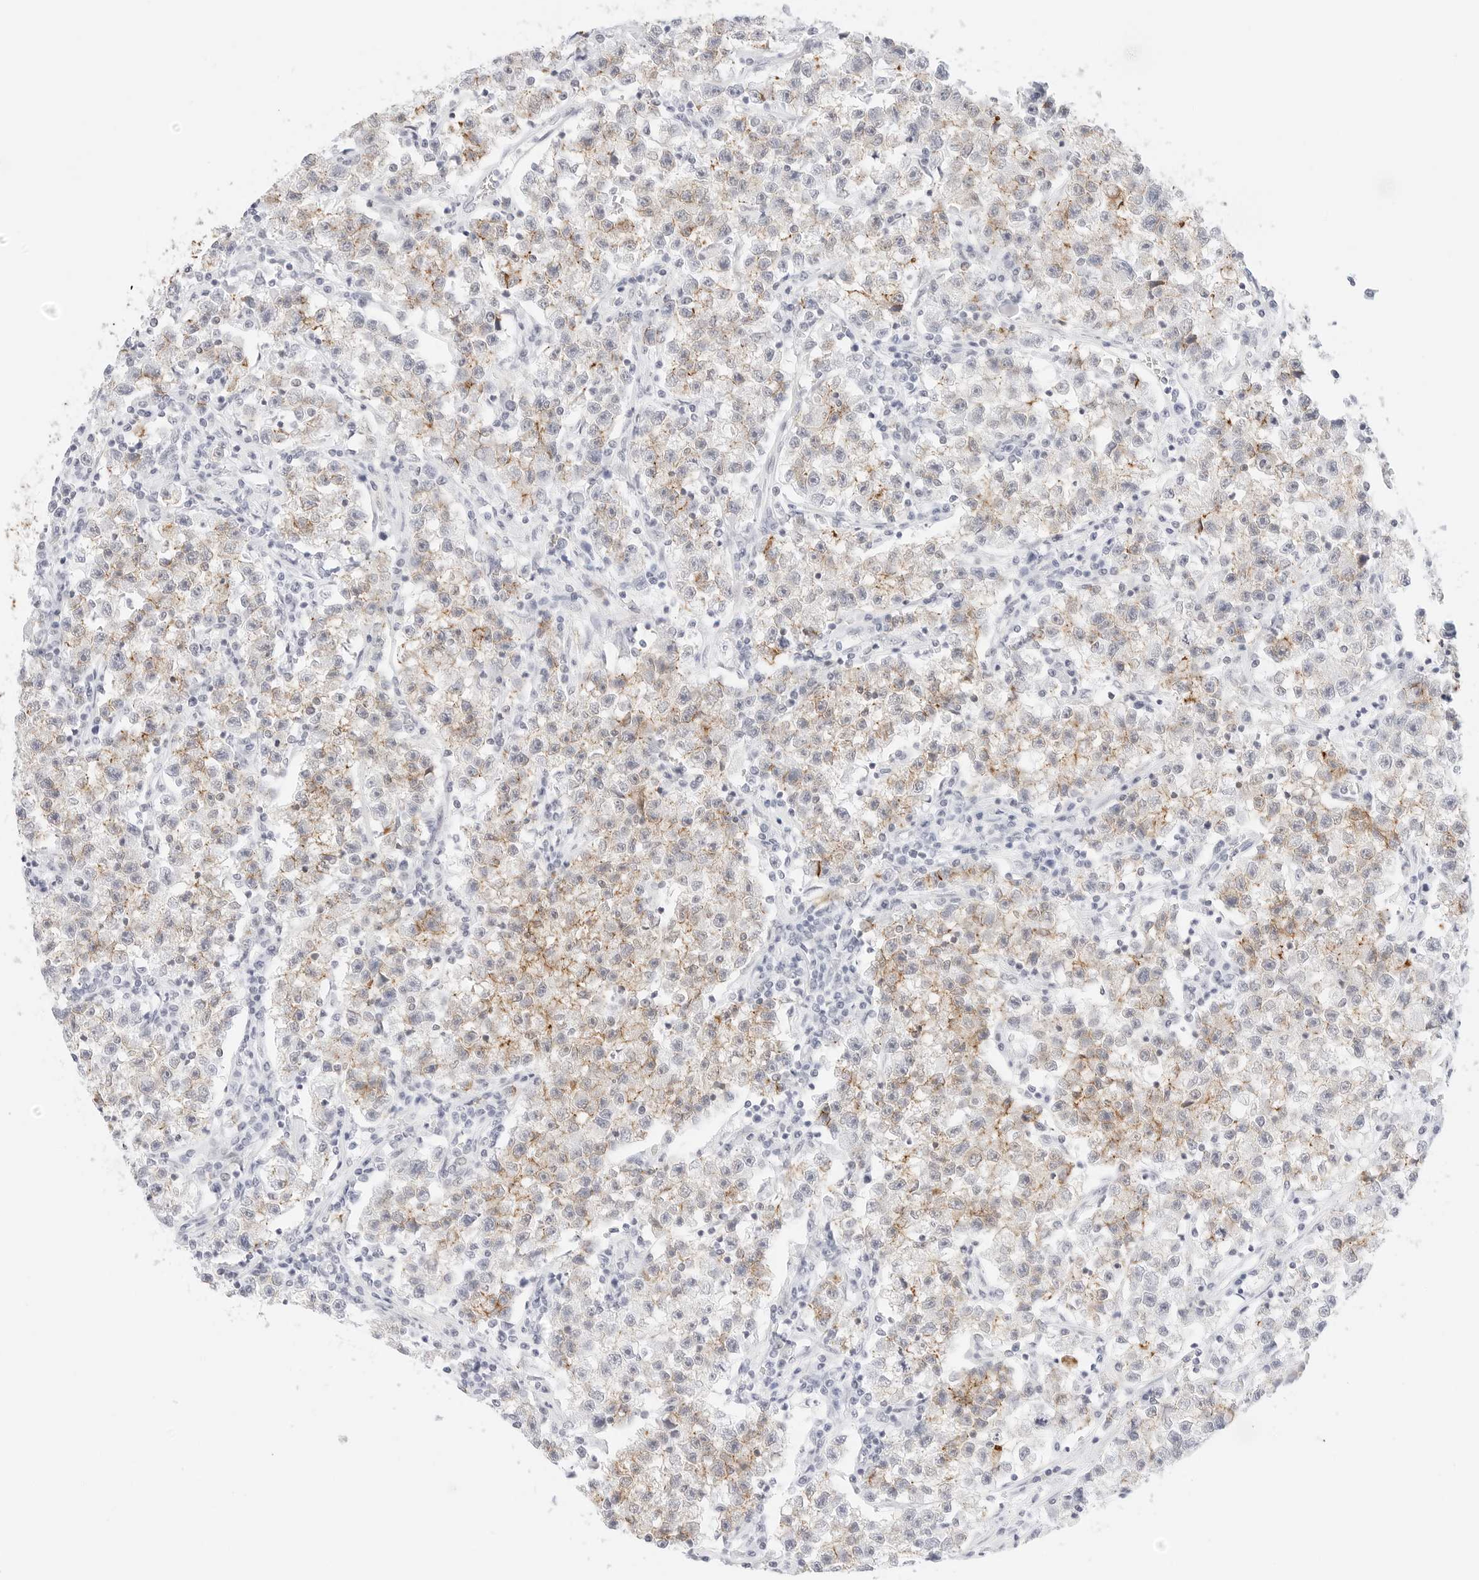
{"staining": {"intensity": "weak", "quantity": "<25%", "location": "cytoplasmic/membranous"}, "tissue": "testis cancer", "cell_type": "Tumor cells", "image_type": "cancer", "snomed": [{"axis": "morphology", "description": "Seminoma, NOS"}, {"axis": "topography", "description": "Testis"}], "caption": "IHC histopathology image of neoplastic tissue: human testis seminoma stained with DAB exhibits no significant protein staining in tumor cells.", "gene": "CDH1", "patient": {"sex": "male", "age": 22}}